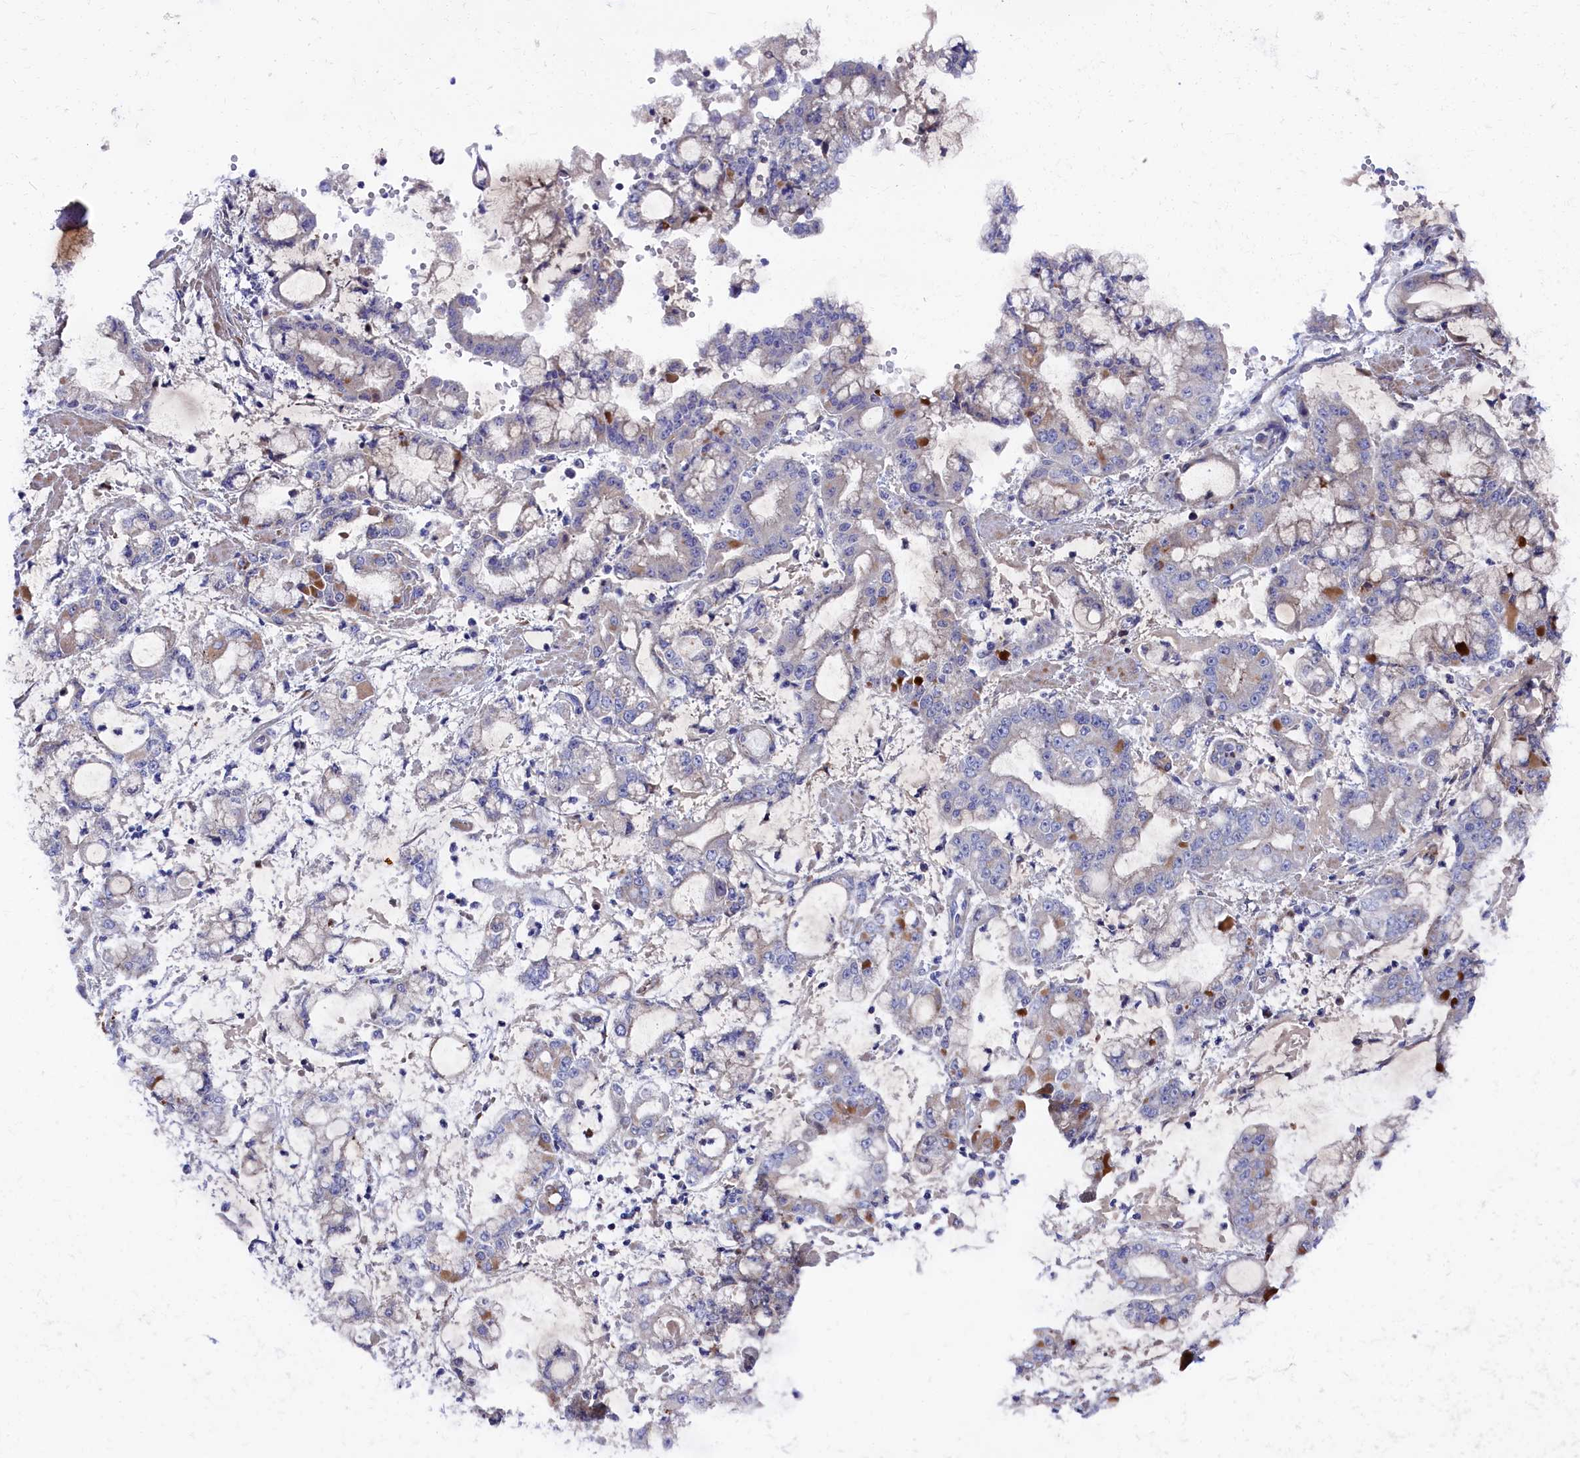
{"staining": {"intensity": "moderate", "quantity": "<25%", "location": "cytoplasmic/membranous"}, "tissue": "stomach cancer", "cell_type": "Tumor cells", "image_type": "cancer", "snomed": [{"axis": "morphology", "description": "Adenocarcinoma, NOS"}, {"axis": "topography", "description": "Stomach"}], "caption": "About <25% of tumor cells in stomach cancer (adenocarcinoma) exhibit moderate cytoplasmic/membranous protein expression as visualized by brown immunohistochemical staining.", "gene": "NUDT7", "patient": {"sex": "male", "age": 76}}